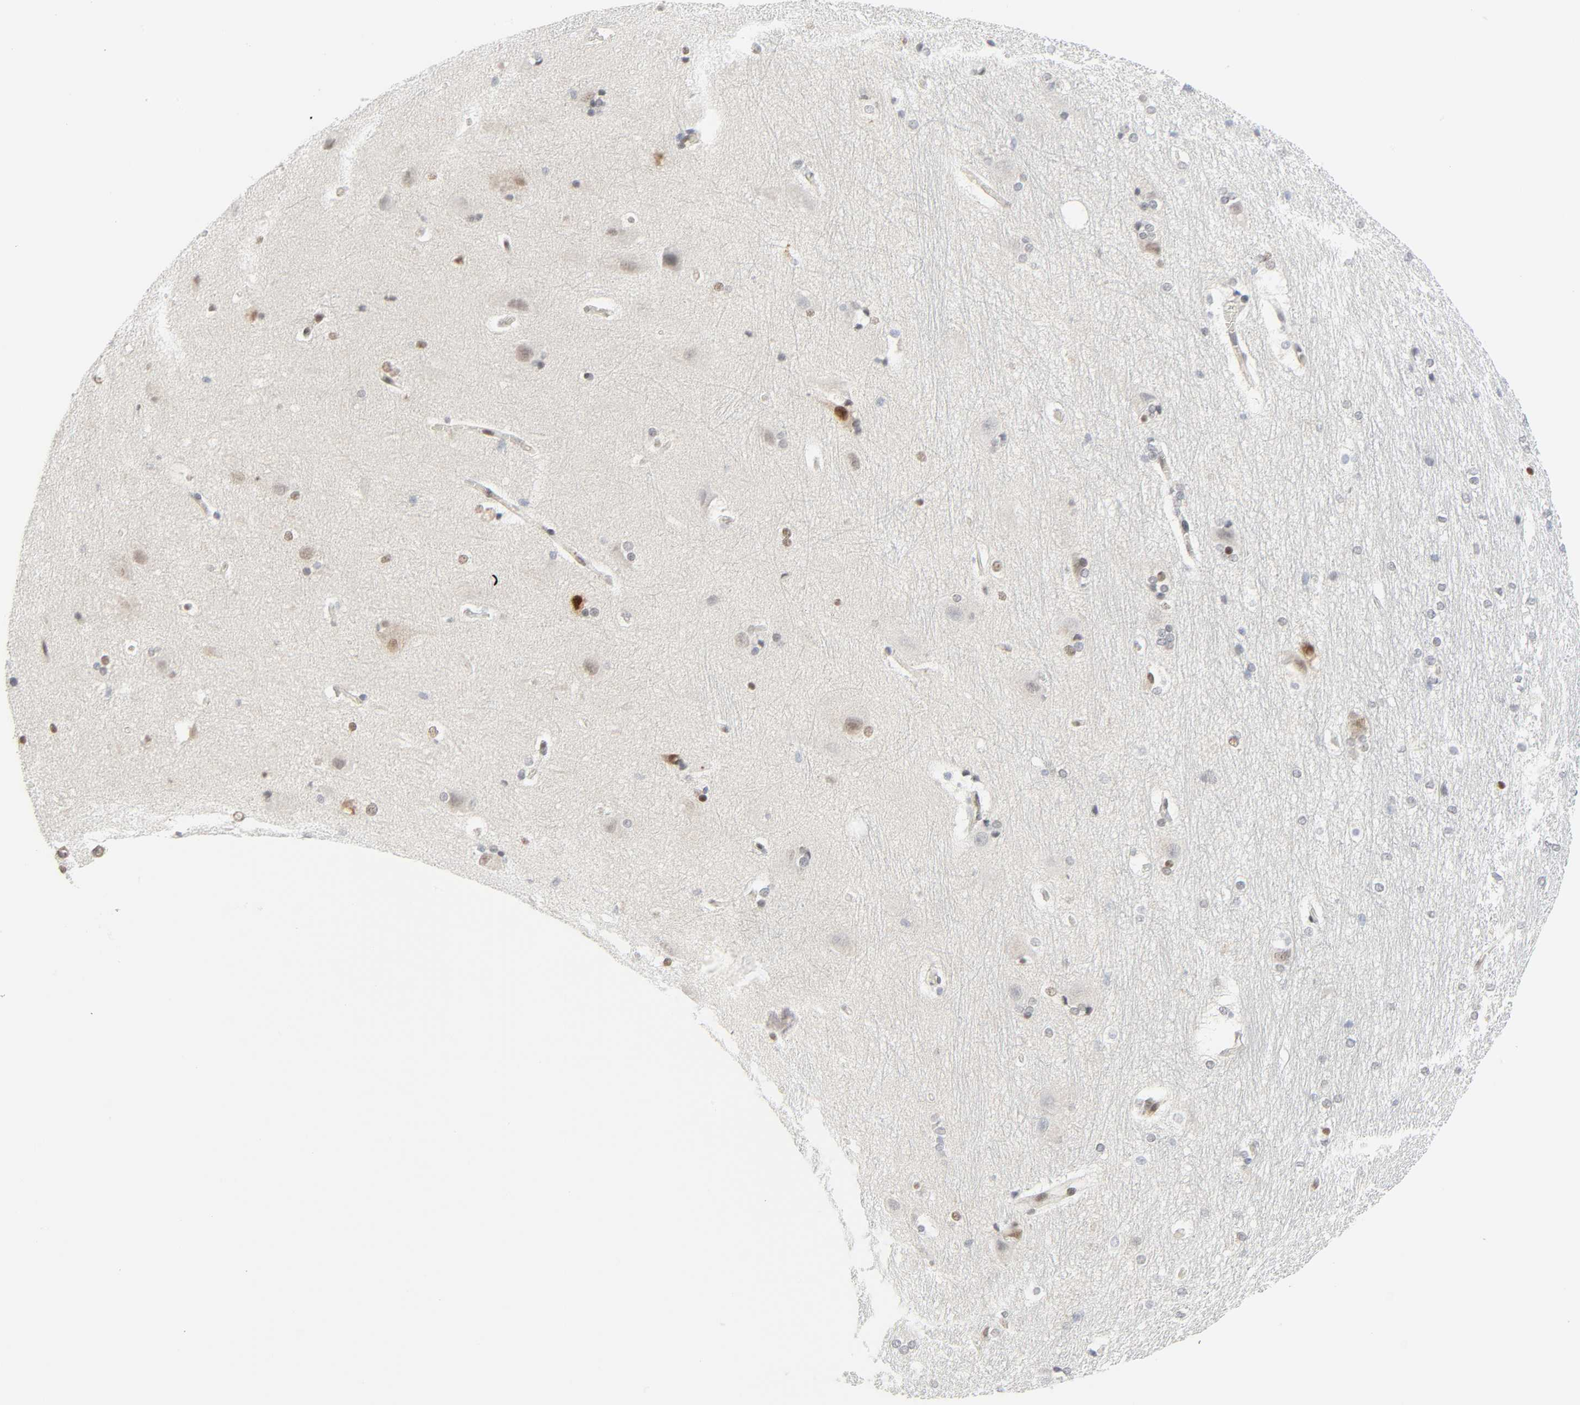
{"staining": {"intensity": "moderate", "quantity": "<25%", "location": "nuclear"}, "tissue": "hippocampus", "cell_type": "Glial cells", "image_type": "normal", "snomed": [{"axis": "morphology", "description": "Normal tissue, NOS"}, {"axis": "topography", "description": "Hippocampus"}], "caption": "The histopathology image shows immunohistochemical staining of benign hippocampus. There is moderate nuclear staining is appreciated in about <25% of glial cells. Nuclei are stained in blue.", "gene": "ZBTB16", "patient": {"sex": "female", "age": 19}}